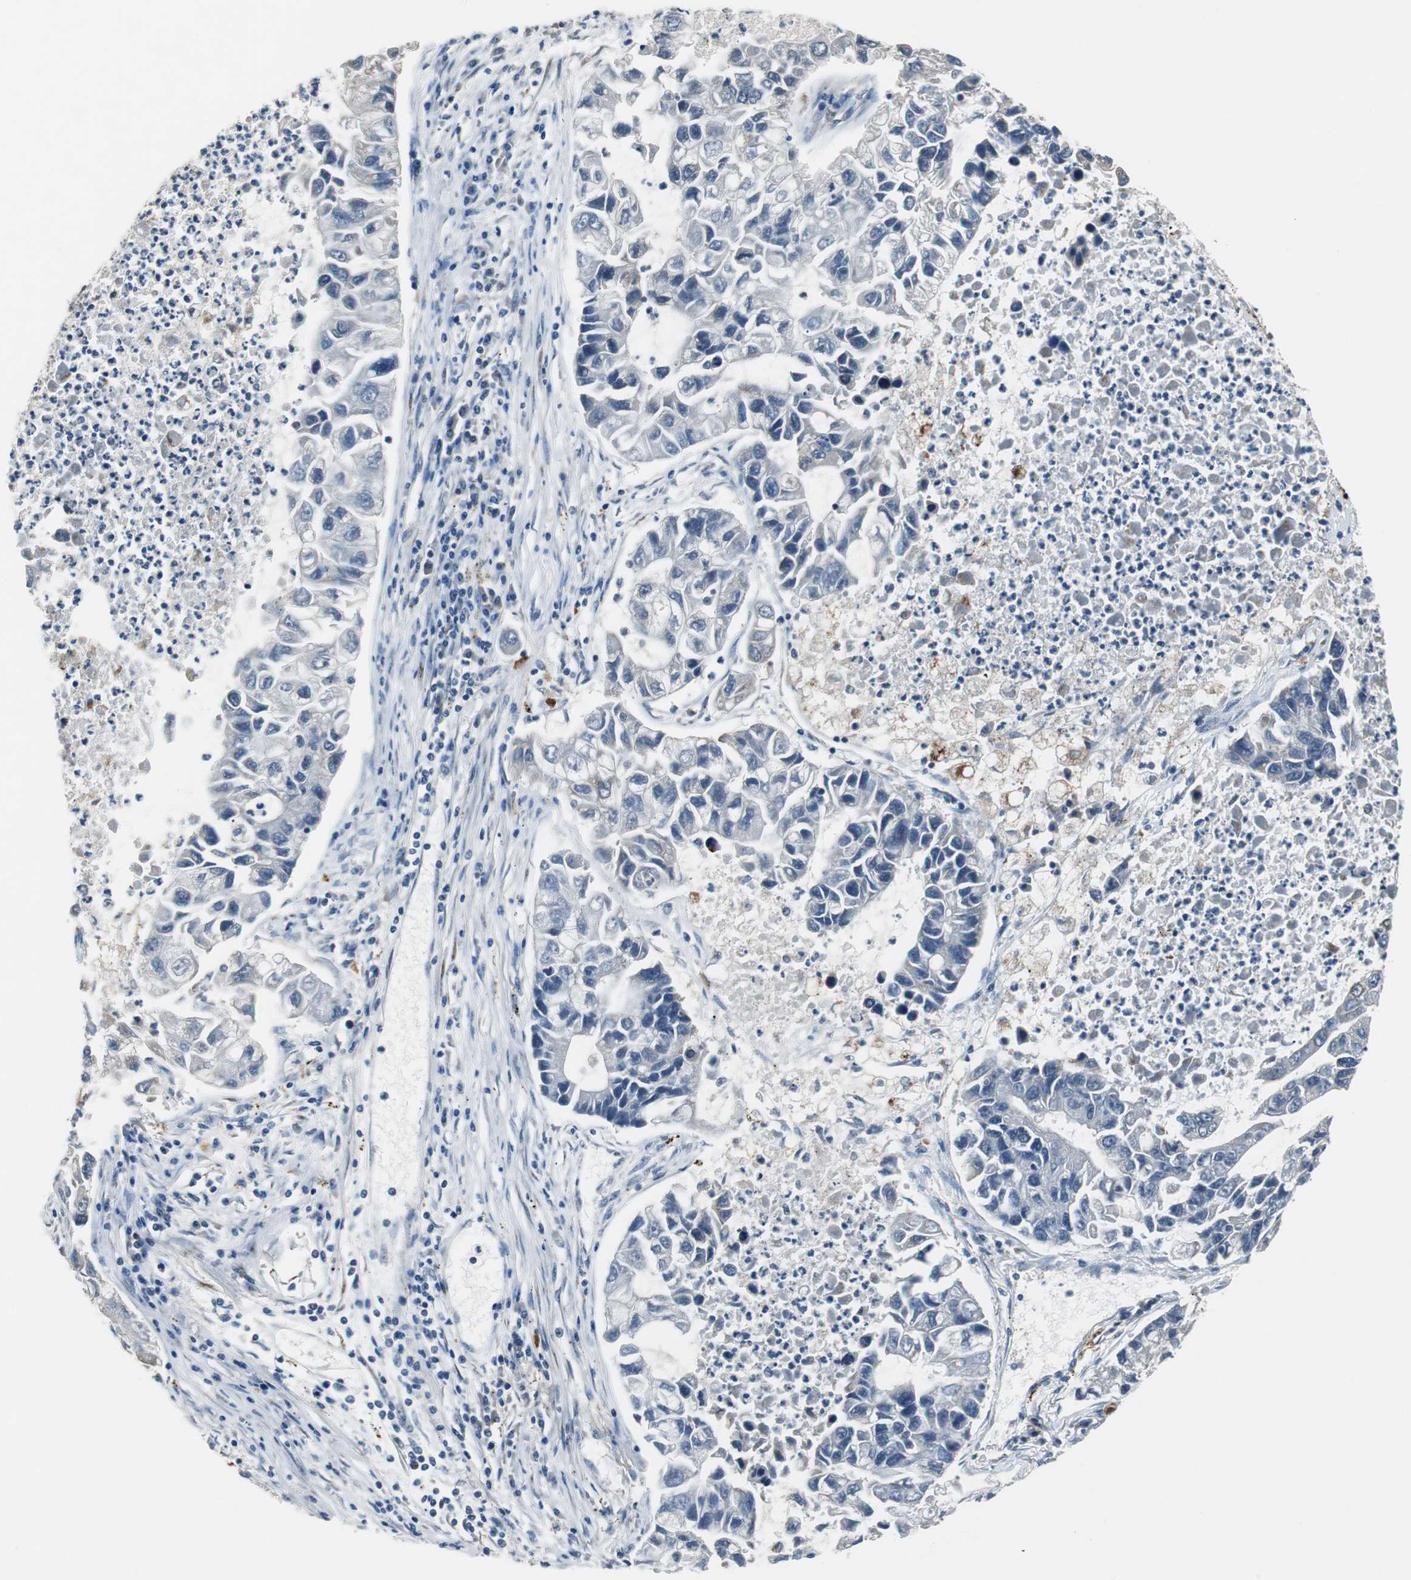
{"staining": {"intensity": "negative", "quantity": "none", "location": "none"}, "tissue": "lung cancer", "cell_type": "Tumor cells", "image_type": "cancer", "snomed": [{"axis": "morphology", "description": "Adenocarcinoma, NOS"}, {"axis": "topography", "description": "Lung"}], "caption": "Image shows no protein positivity in tumor cells of lung cancer (adenocarcinoma) tissue.", "gene": "PCYT1B", "patient": {"sex": "female", "age": 51}}